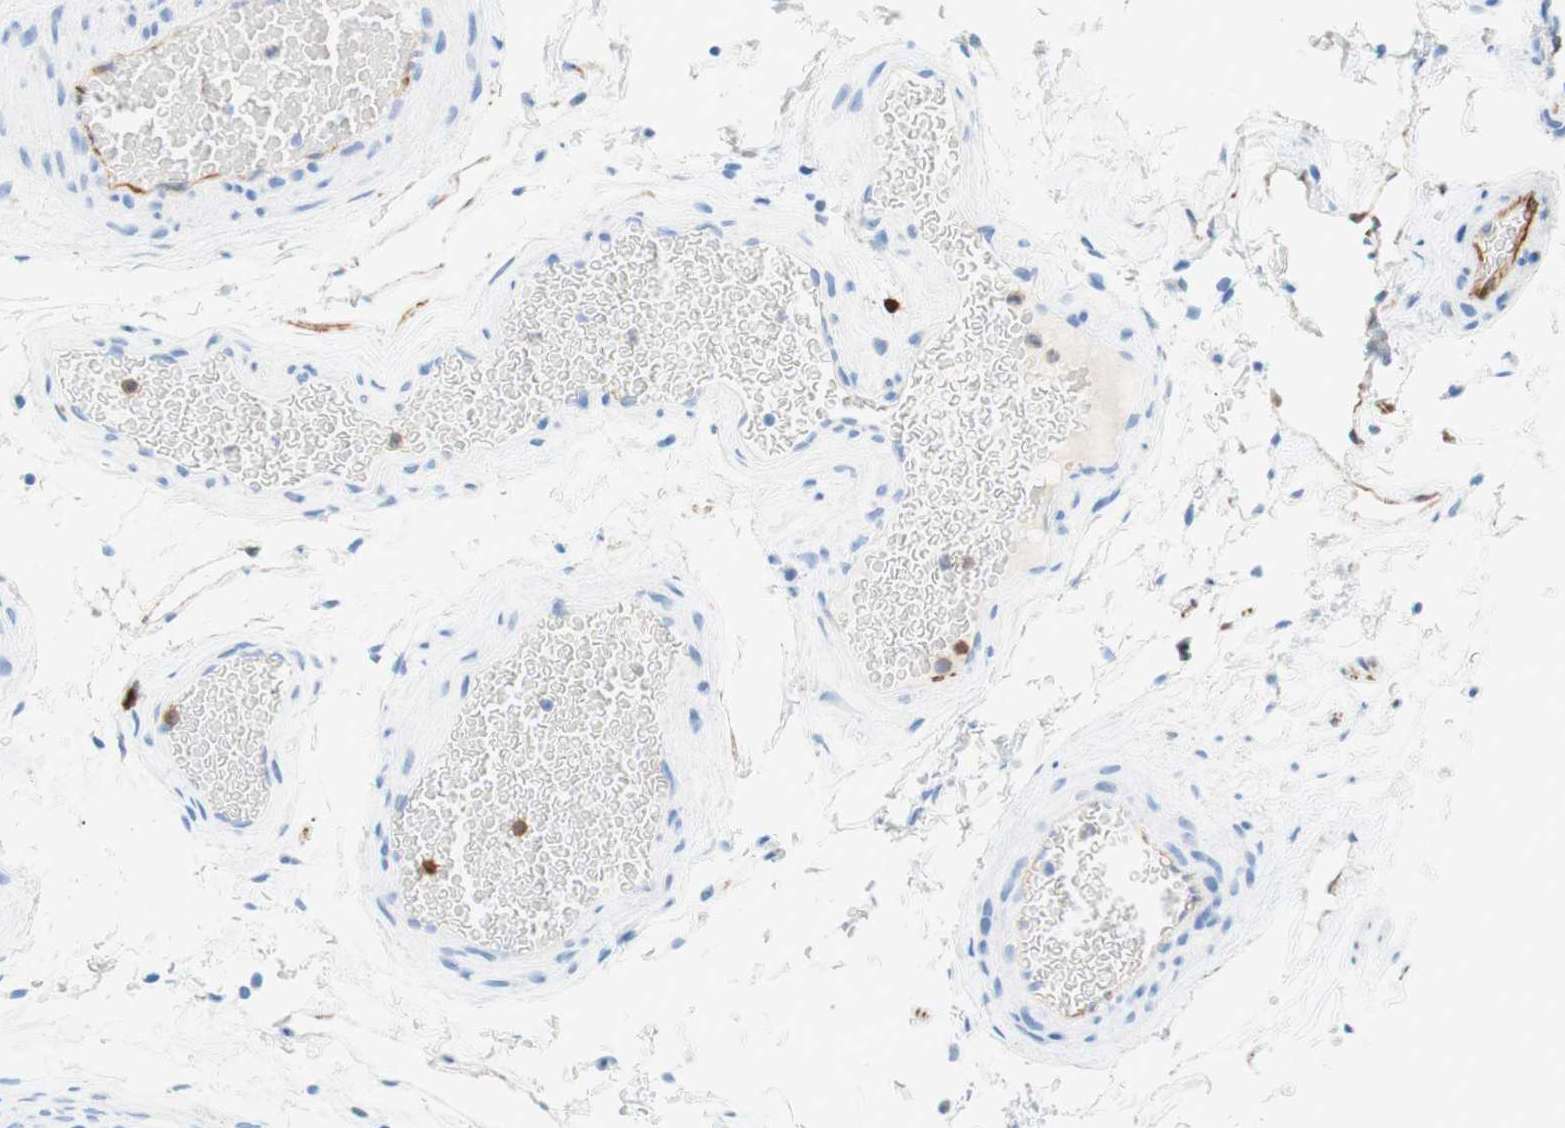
{"staining": {"intensity": "weak", "quantity": "<25%", "location": "cytoplasmic/membranous"}, "tissue": "epididymis", "cell_type": "Glandular cells", "image_type": "normal", "snomed": [{"axis": "morphology", "description": "Normal tissue, NOS"}, {"axis": "topography", "description": "Epididymis"}], "caption": "High magnification brightfield microscopy of normal epididymis stained with DAB (3,3'-diaminobenzidine) (brown) and counterstained with hematoxylin (blue): glandular cells show no significant staining.", "gene": "STMN1", "patient": {"sex": "male", "age": 36}}